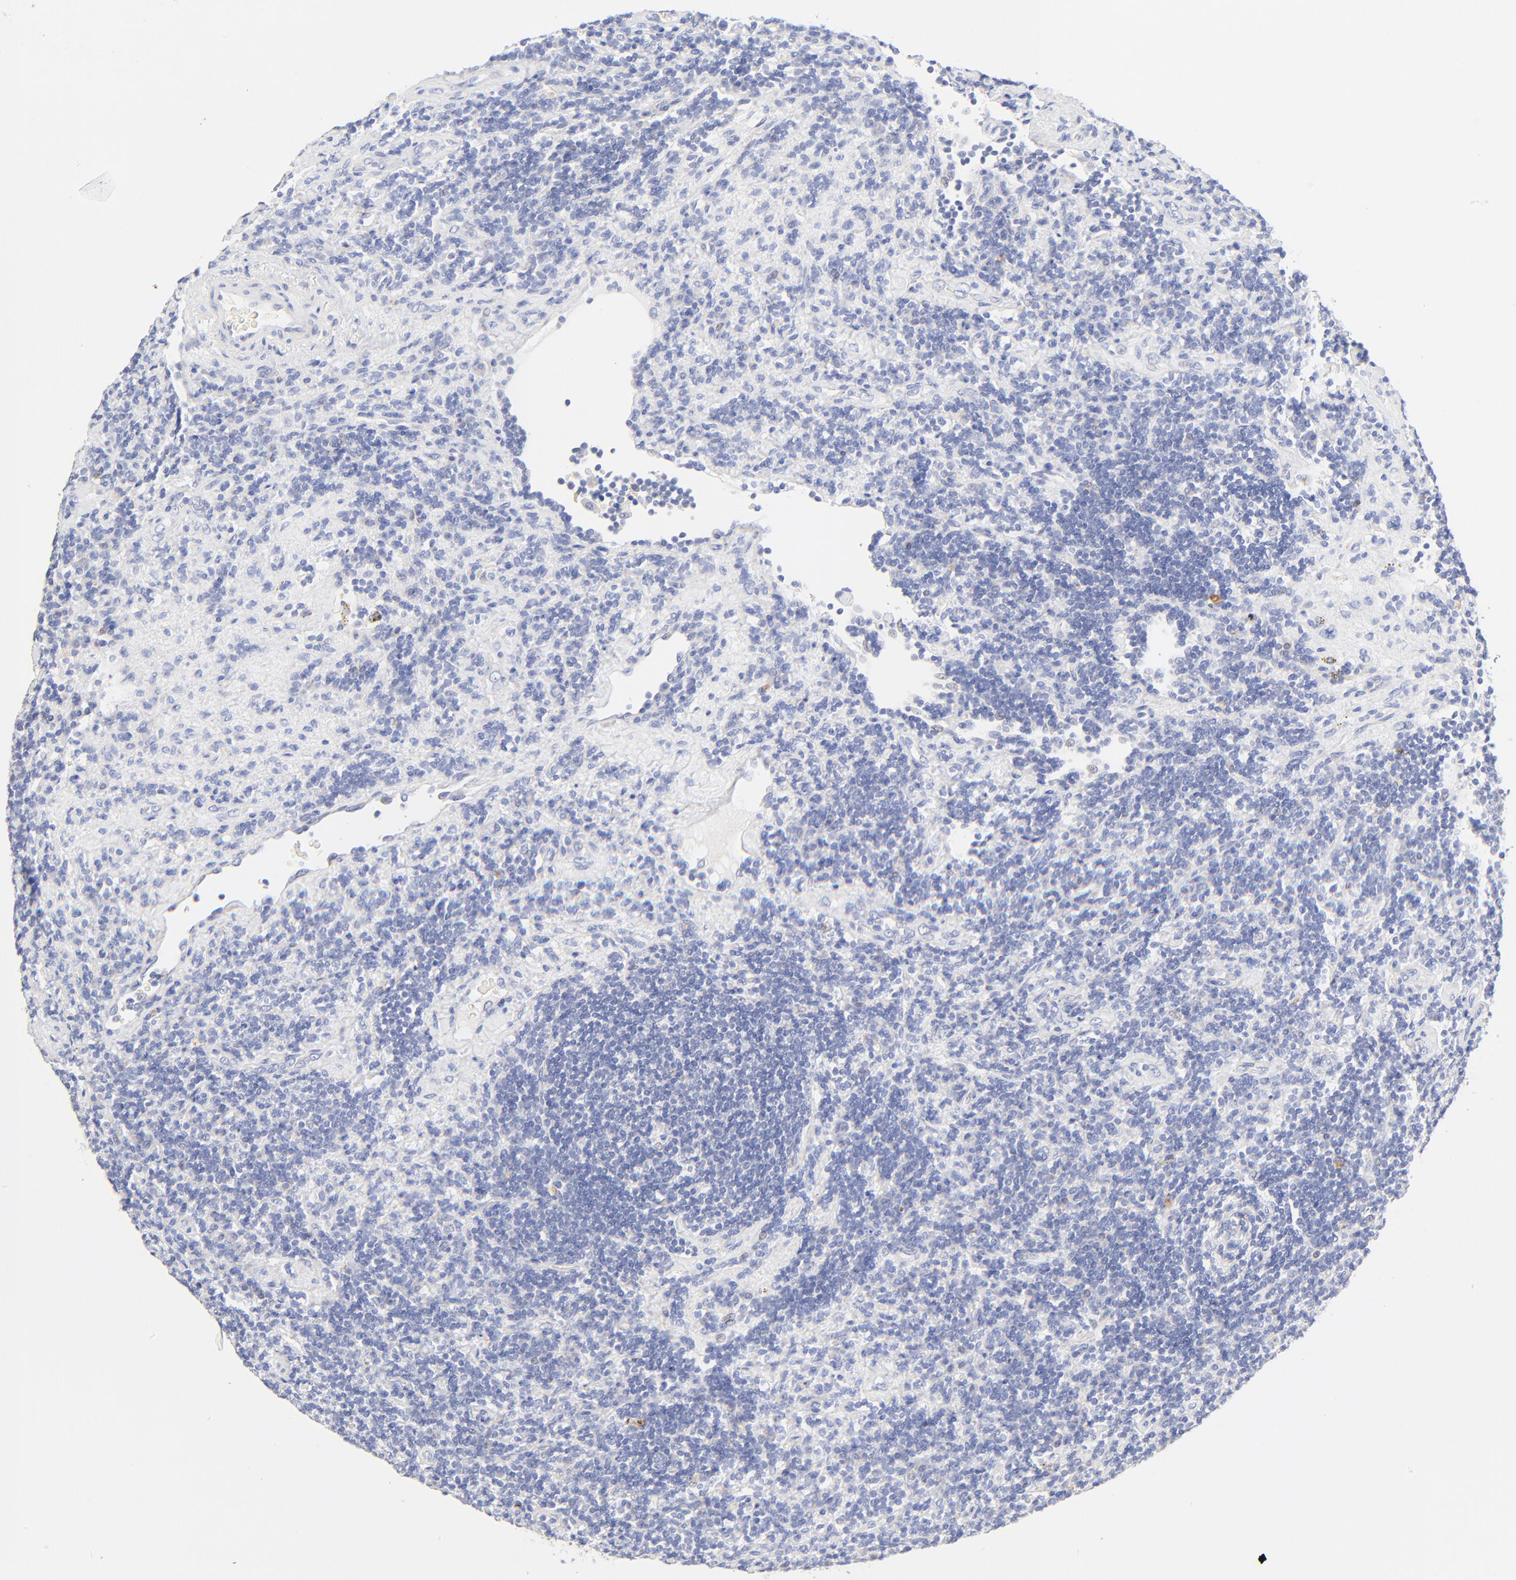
{"staining": {"intensity": "negative", "quantity": "none", "location": "none"}, "tissue": "lymphoma", "cell_type": "Tumor cells", "image_type": "cancer", "snomed": [{"axis": "morphology", "description": "Malignant lymphoma, non-Hodgkin's type, Low grade"}, {"axis": "topography", "description": "Lymph node"}], "caption": "High power microscopy photomicrograph of an IHC photomicrograph of lymphoma, revealing no significant staining in tumor cells. Nuclei are stained in blue.", "gene": "SULT4A1", "patient": {"sex": "male", "age": 70}}